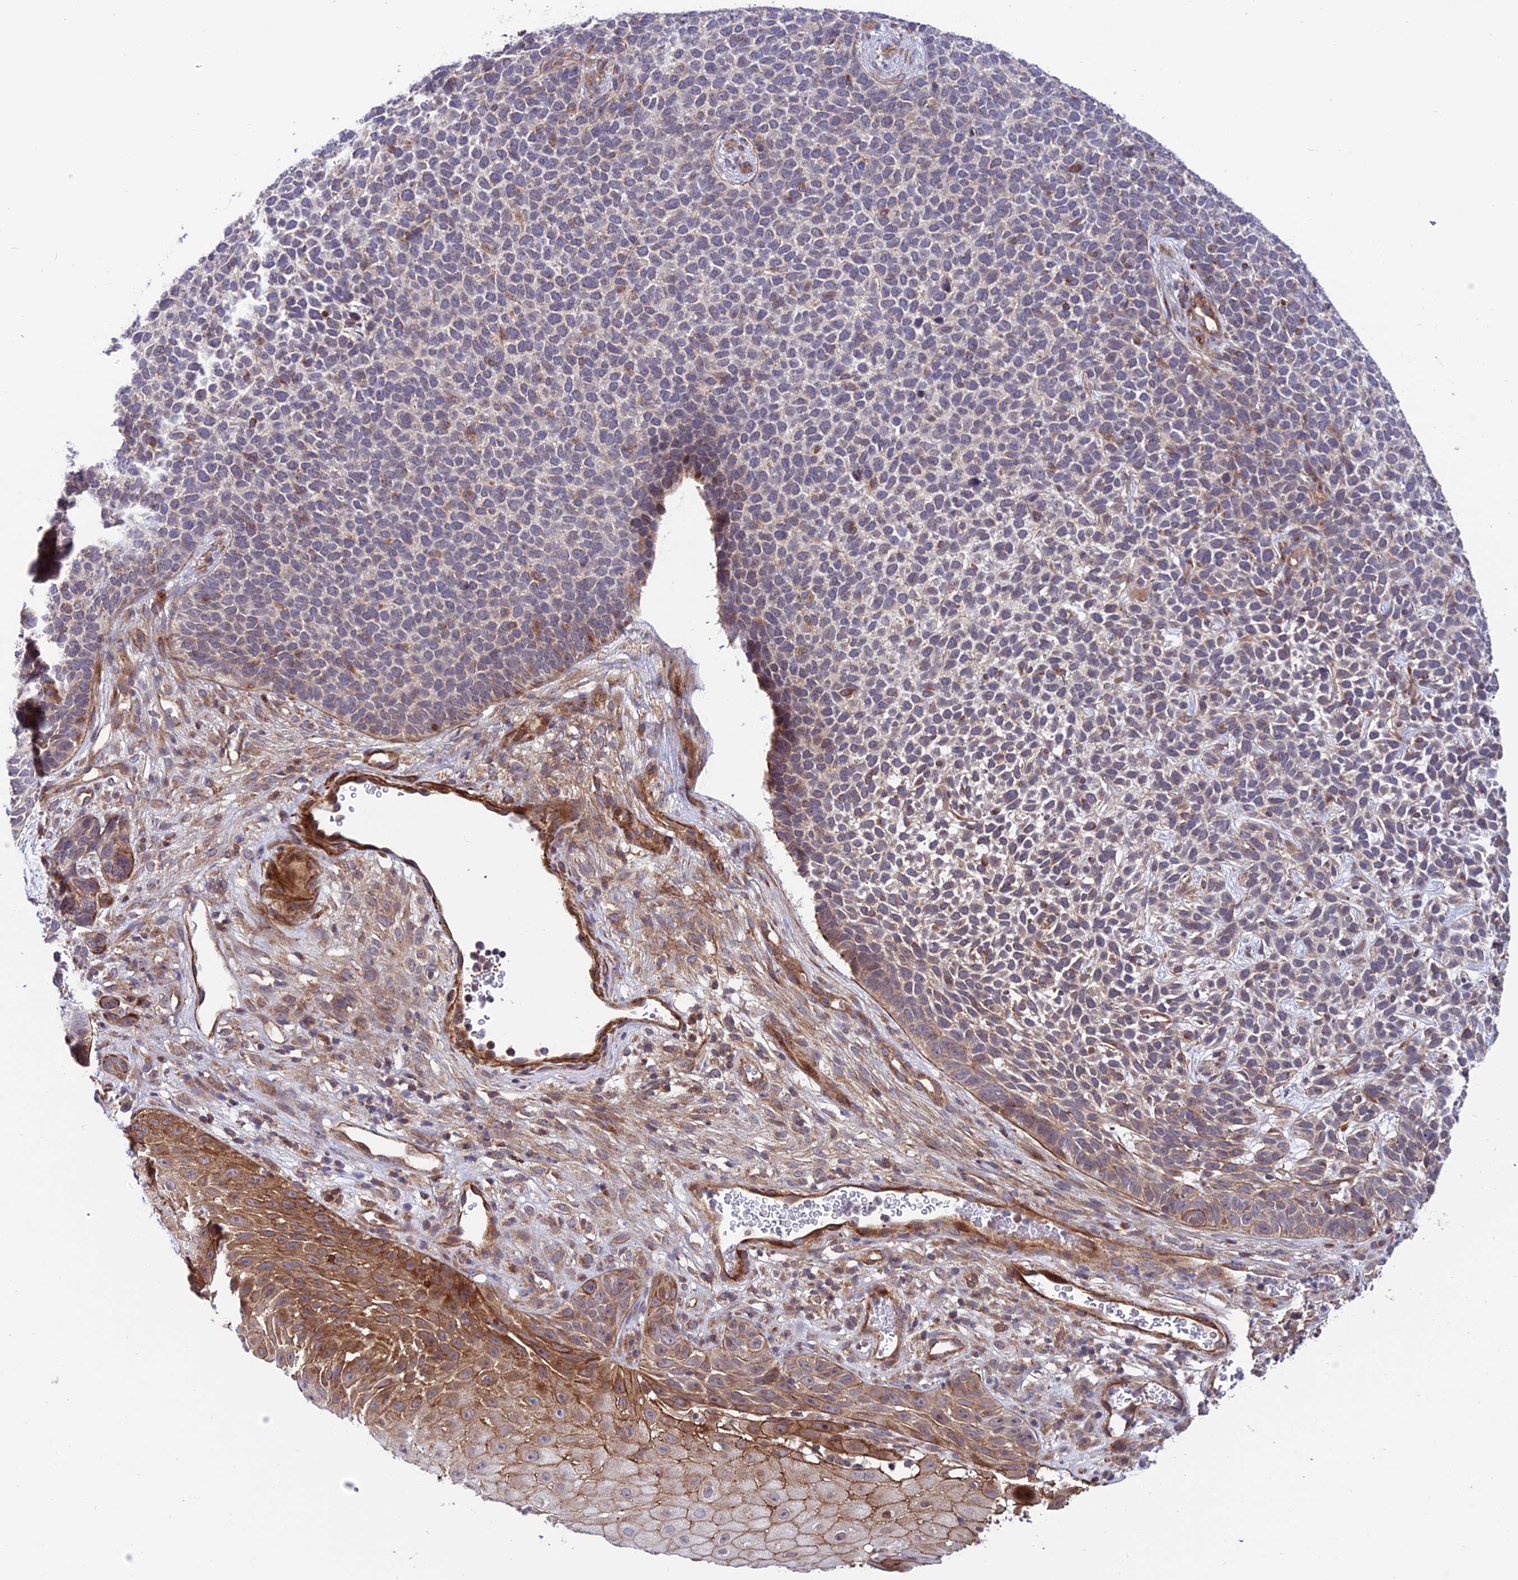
{"staining": {"intensity": "negative", "quantity": "none", "location": "none"}, "tissue": "skin cancer", "cell_type": "Tumor cells", "image_type": "cancer", "snomed": [{"axis": "morphology", "description": "Basal cell carcinoma"}, {"axis": "topography", "description": "Skin"}], "caption": "This is an immunohistochemistry (IHC) micrograph of human skin cancer (basal cell carcinoma). There is no staining in tumor cells.", "gene": "TNIP3", "patient": {"sex": "female", "age": 84}}